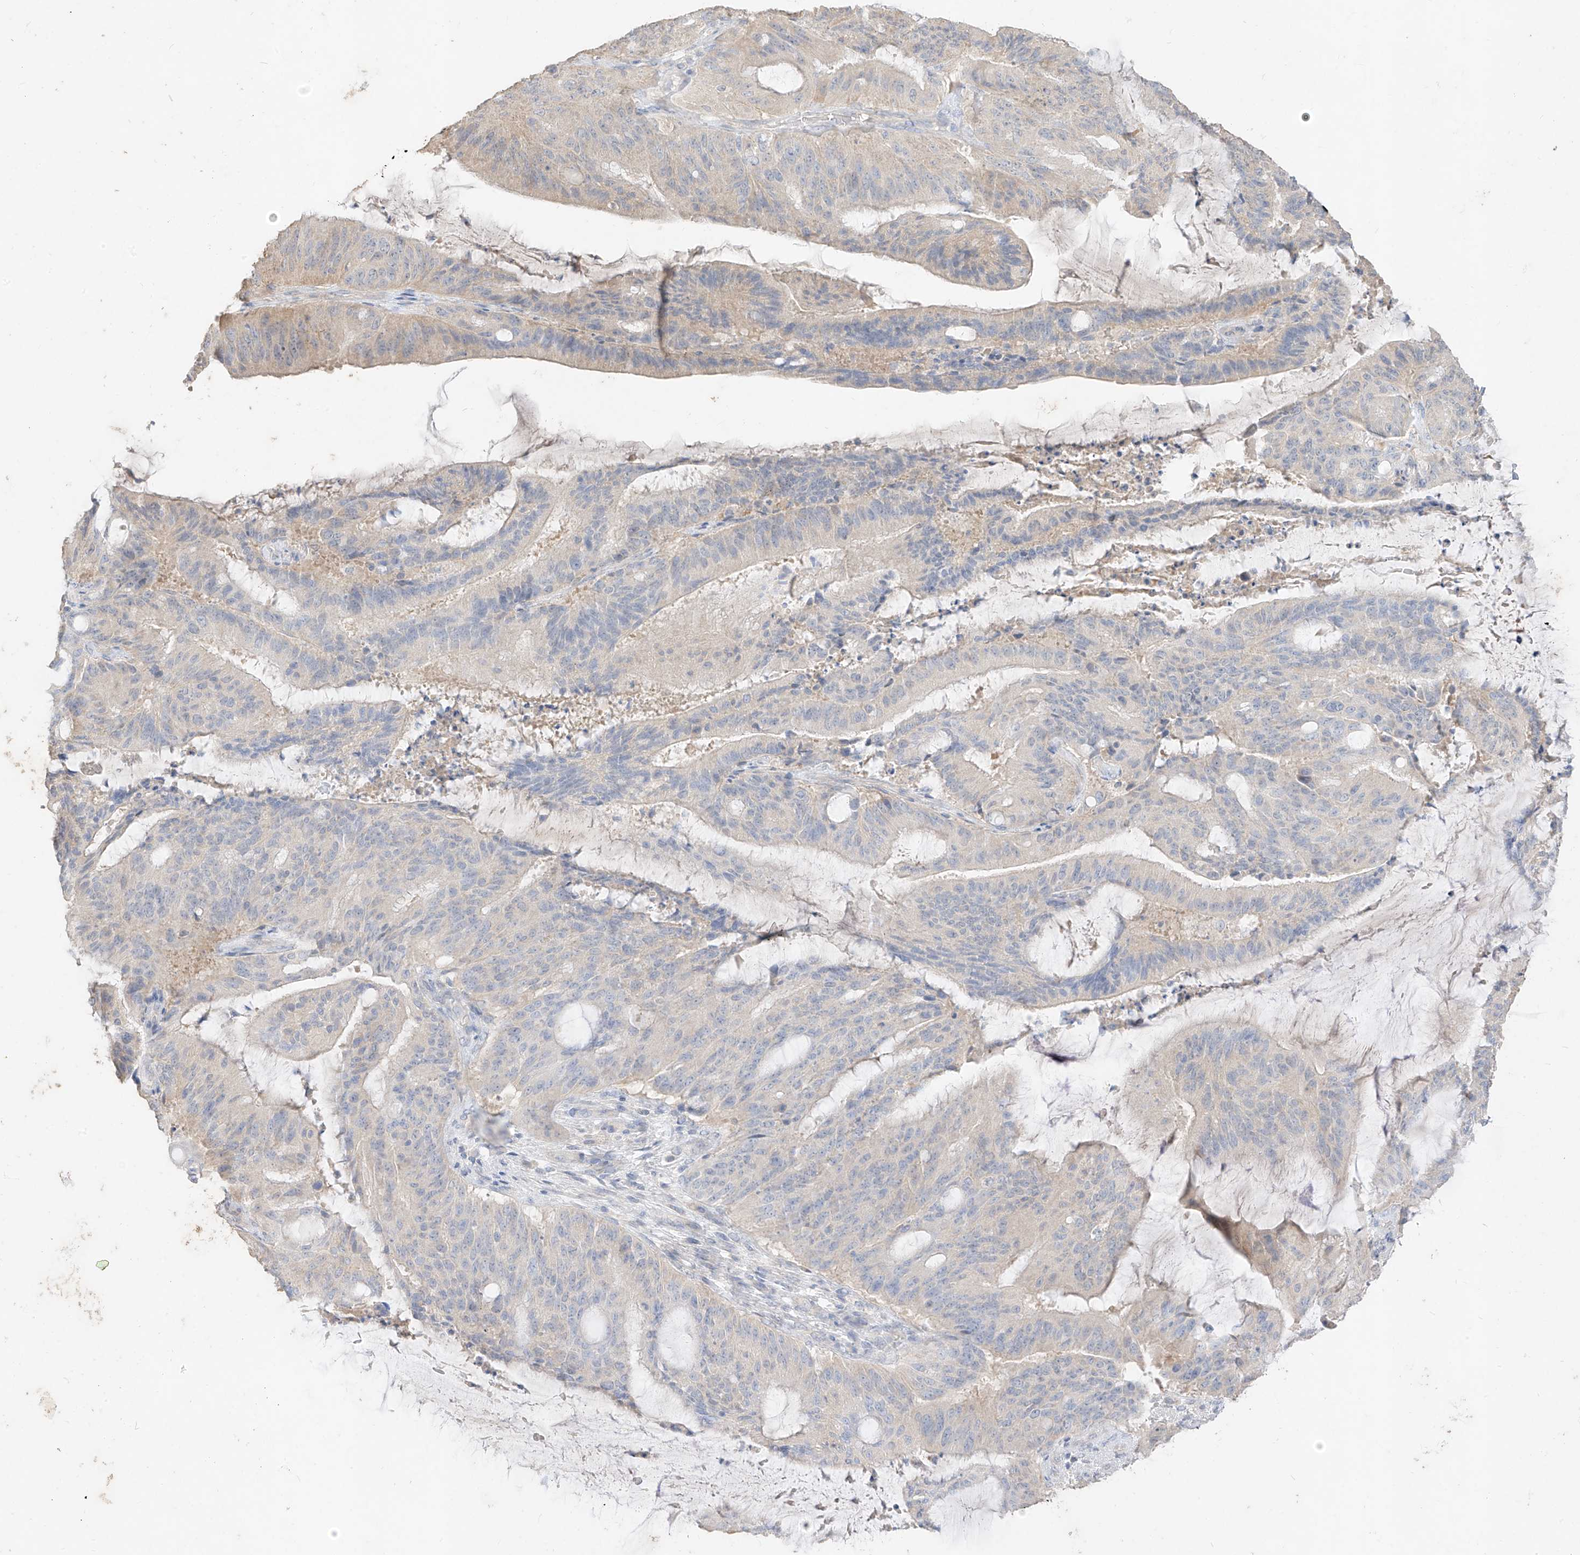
{"staining": {"intensity": "negative", "quantity": "none", "location": "none"}, "tissue": "liver cancer", "cell_type": "Tumor cells", "image_type": "cancer", "snomed": [{"axis": "morphology", "description": "Normal tissue, NOS"}, {"axis": "morphology", "description": "Cholangiocarcinoma"}, {"axis": "topography", "description": "Liver"}, {"axis": "topography", "description": "Peripheral nerve tissue"}], "caption": "Cholangiocarcinoma (liver) stained for a protein using immunohistochemistry (IHC) reveals no positivity tumor cells.", "gene": "ZZEF1", "patient": {"sex": "female", "age": 73}}